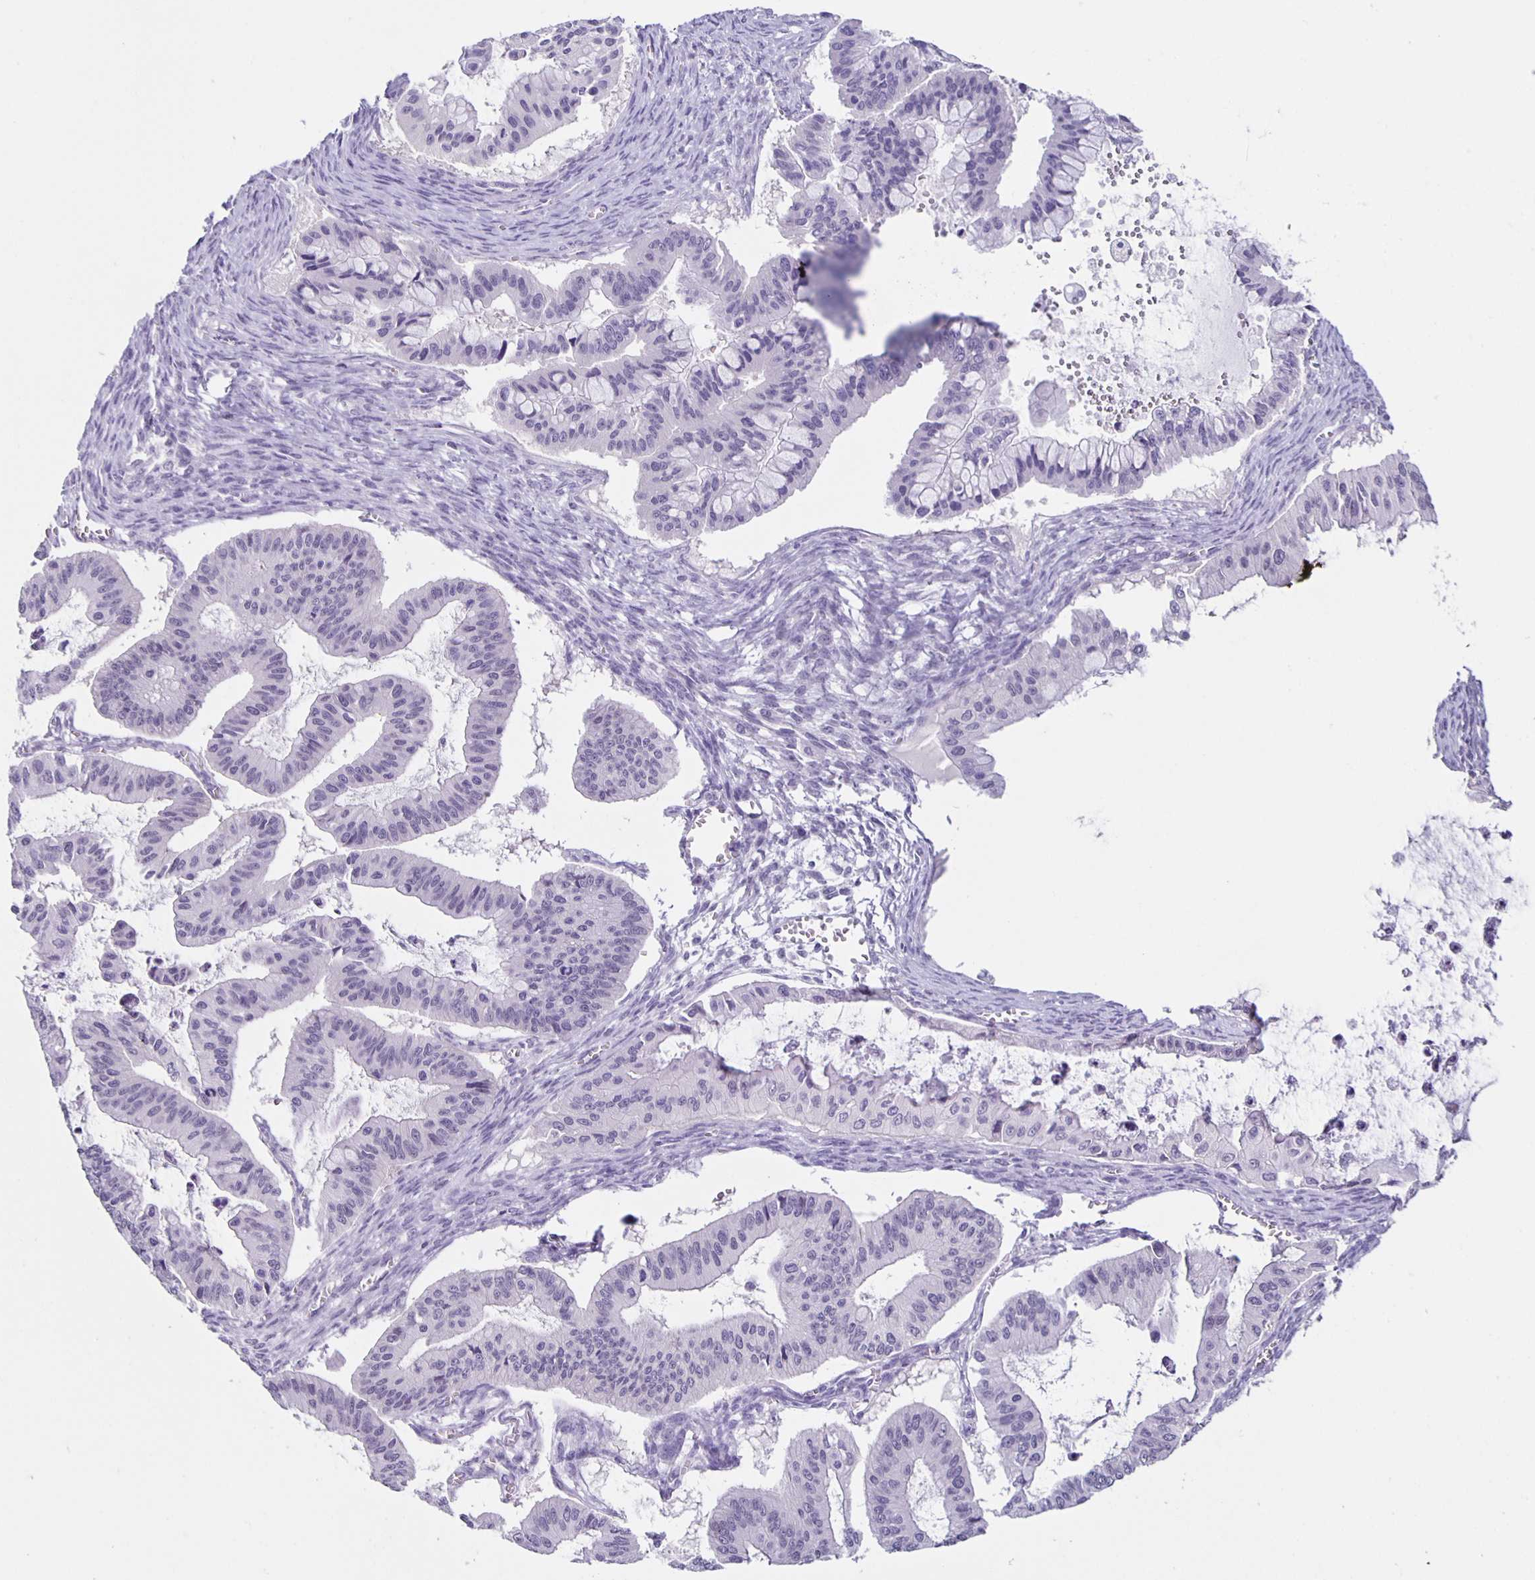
{"staining": {"intensity": "negative", "quantity": "none", "location": "none"}, "tissue": "ovarian cancer", "cell_type": "Tumor cells", "image_type": "cancer", "snomed": [{"axis": "morphology", "description": "Cystadenocarcinoma, mucinous, NOS"}, {"axis": "topography", "description": "Ovary"}], "caption": "Micrograph shows no significant protein staining in tumor cells of ovarian cancer (mucinous cystadenocarcinoma).", "gene": "SLC12A3", "patient": {"sex": "female", "age": 72}}